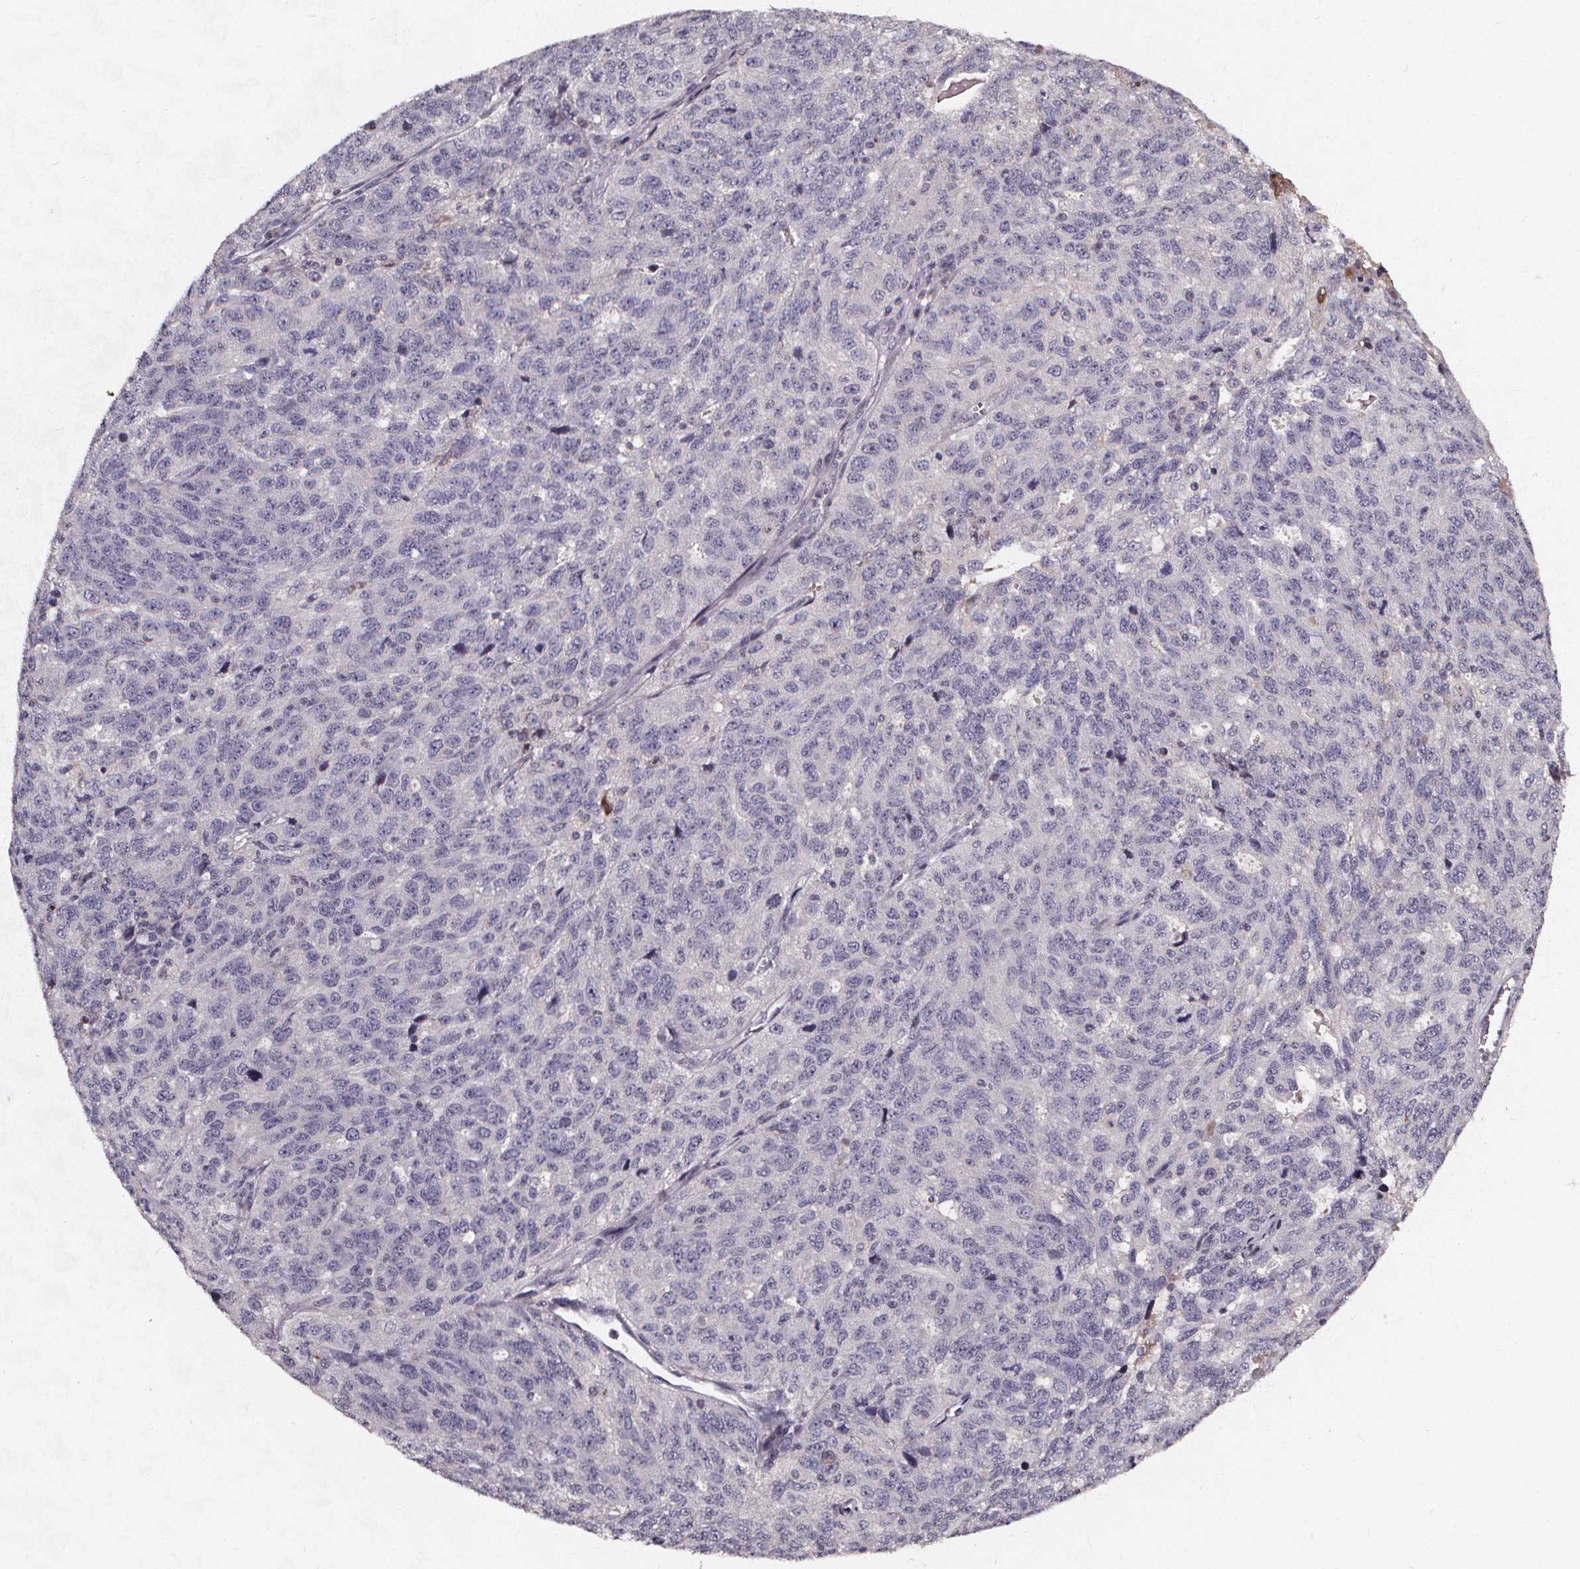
{"staining": {"intensity": "negative", "quantity": "none", "location": "none"}, "tissue": "ovarian cancer", "cell_type": "Tumor cells", "image_type": "cancer", "snomed": [{"axis": "morphology", "description": "Cystadenocarcinoma, serous, NOS"}, {"axis": "topography", "description": "Ovary"}], "caption": "Tumor cells are negative for protein expression in human ovarian cancer (serous cystadenocarcinoma).", "gene": "SPAG8", "patient": {"sex": "female", "age": 71}}